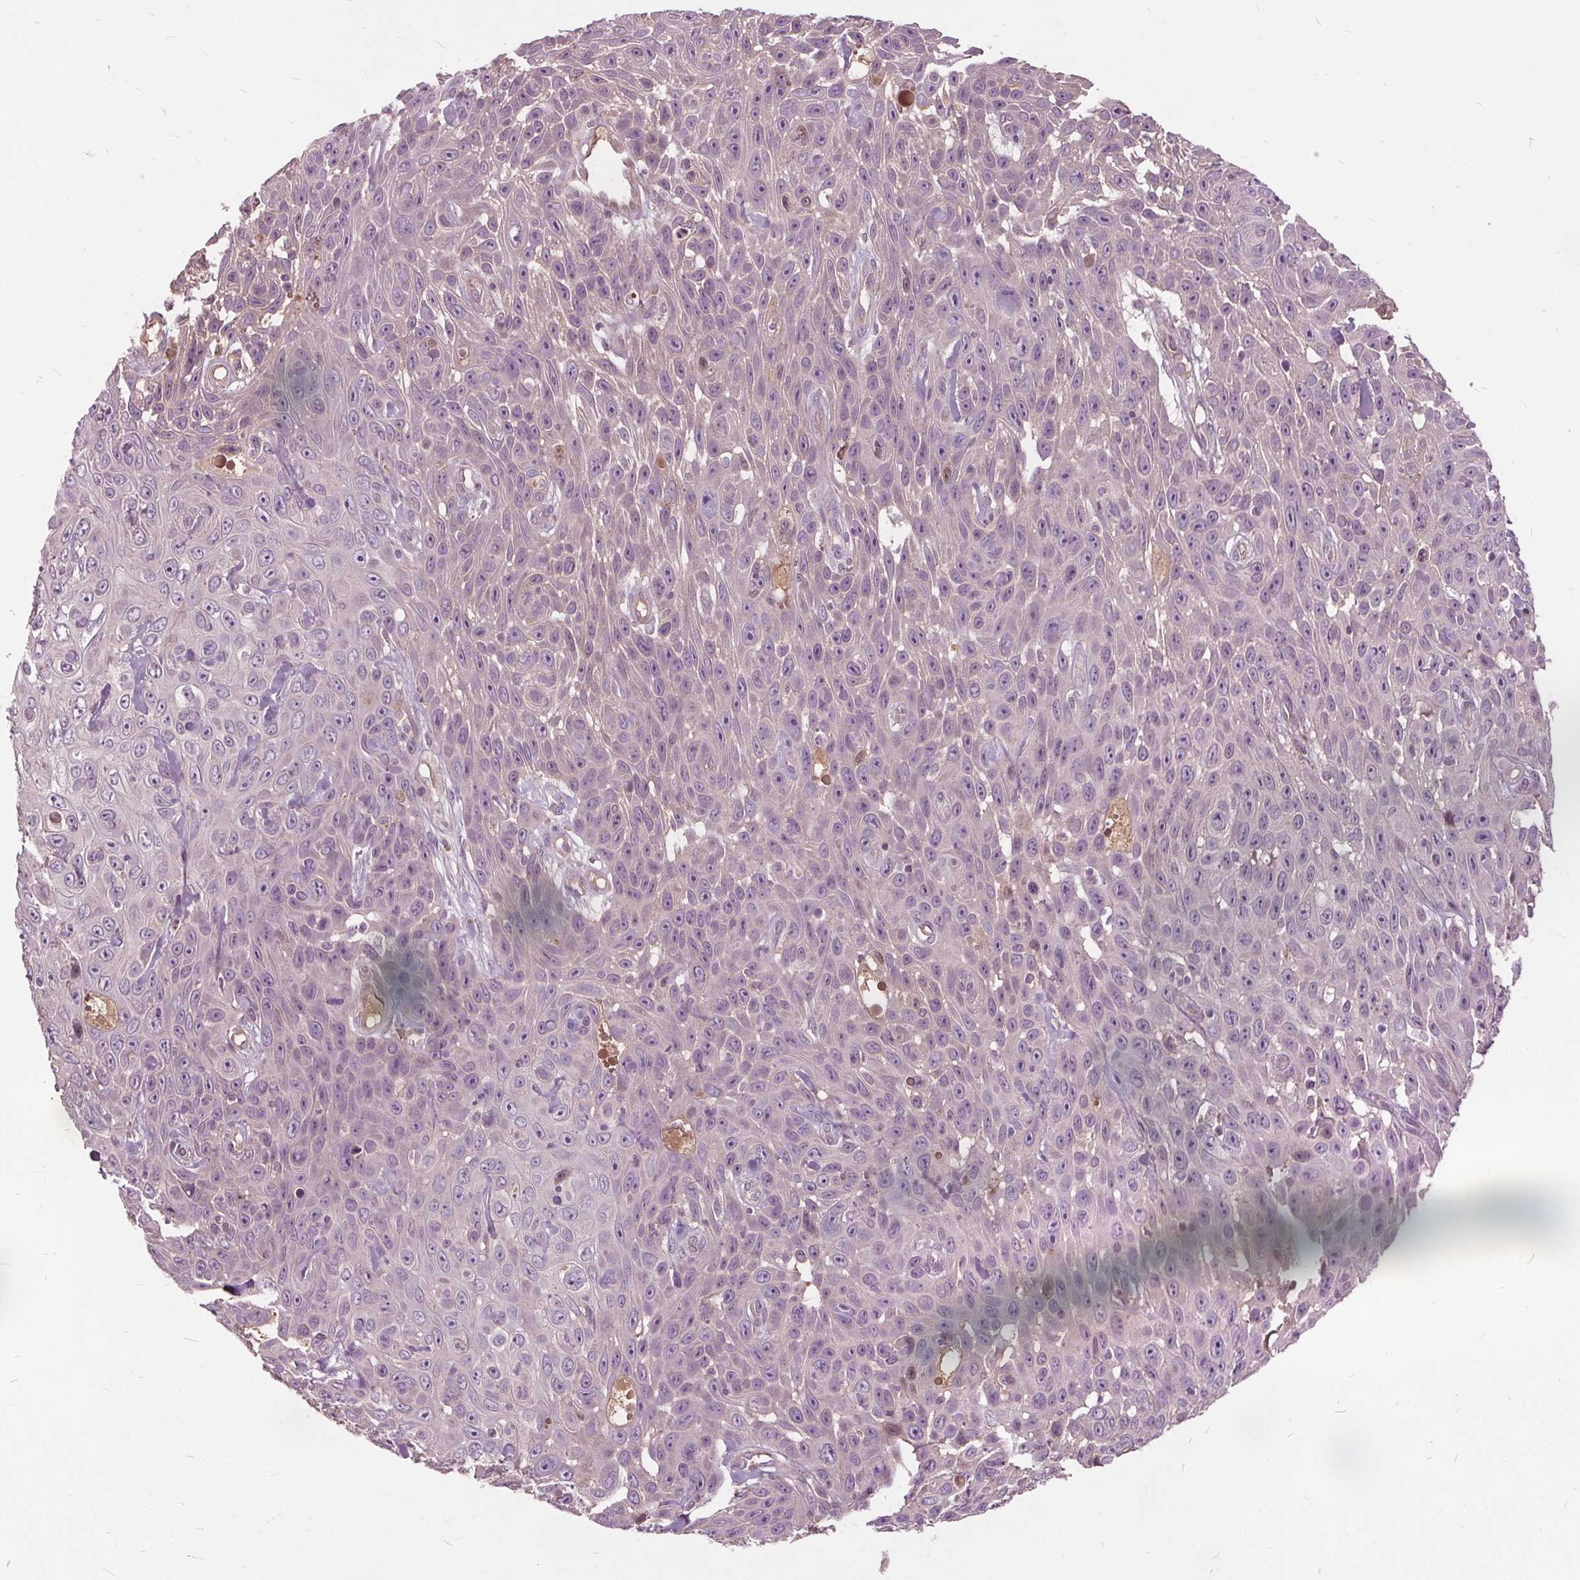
{"staining": {"intensity": "negative", "quantity": "none", "location": "none"}, "tissue": "skin cancer", "cell_type": "Tumor cells", "image_type": "cancer", "snomed": [{"axis": "morphology", "description": "Squamous cell carcinoma, NOS"}, {"axis": "topography", "description": "Skin"}], "caption": "Immunohistochemistry image of human skin cancer stained for a protein (brown), which displays no expression in tumor cells.", "gene": "PDGFD", "patient": {"sex": "male", "age": 82}}